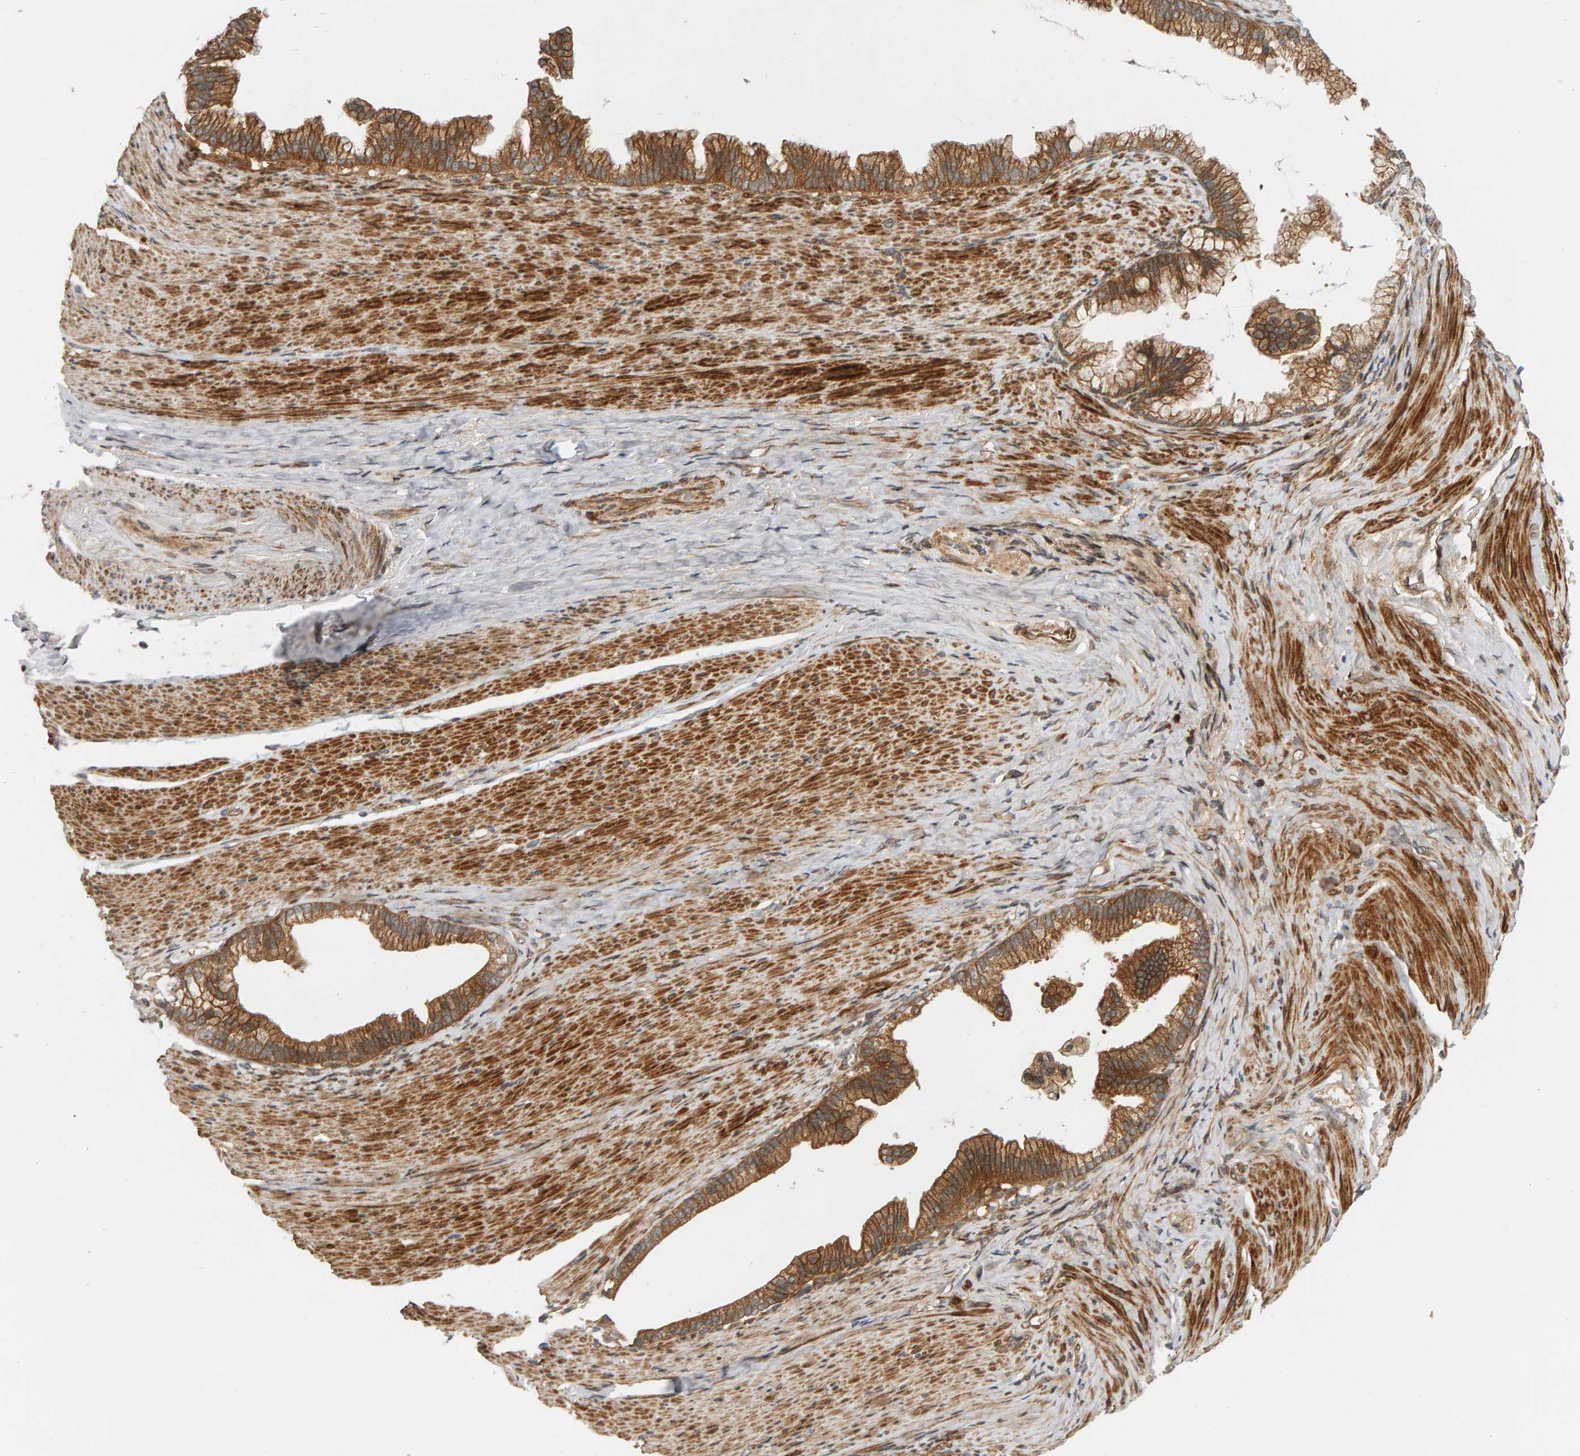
{"staining": {"intensity": "moderate", "quantity": ">75%", "location": "cytoplasmic/membranous"}, "tissue": "pancreatic cancer", "cell_type": "Tumor cells", "image_type": "cancer", "snomed": [{"axis": "morphology", "description": "Adenocarcinoma, NOS"}, {"axis": "topography", "description": "Pancreas"}], "caption": "Immunohistochemical staining of human adenocarcinoma (pancreatic) exhibits medium levels of moderate cytoplasmic/membranous expression in approximately >75% of tumor cells.", "gene": "BAHCC1", "patient": {"sex": "male", "age": 69}}